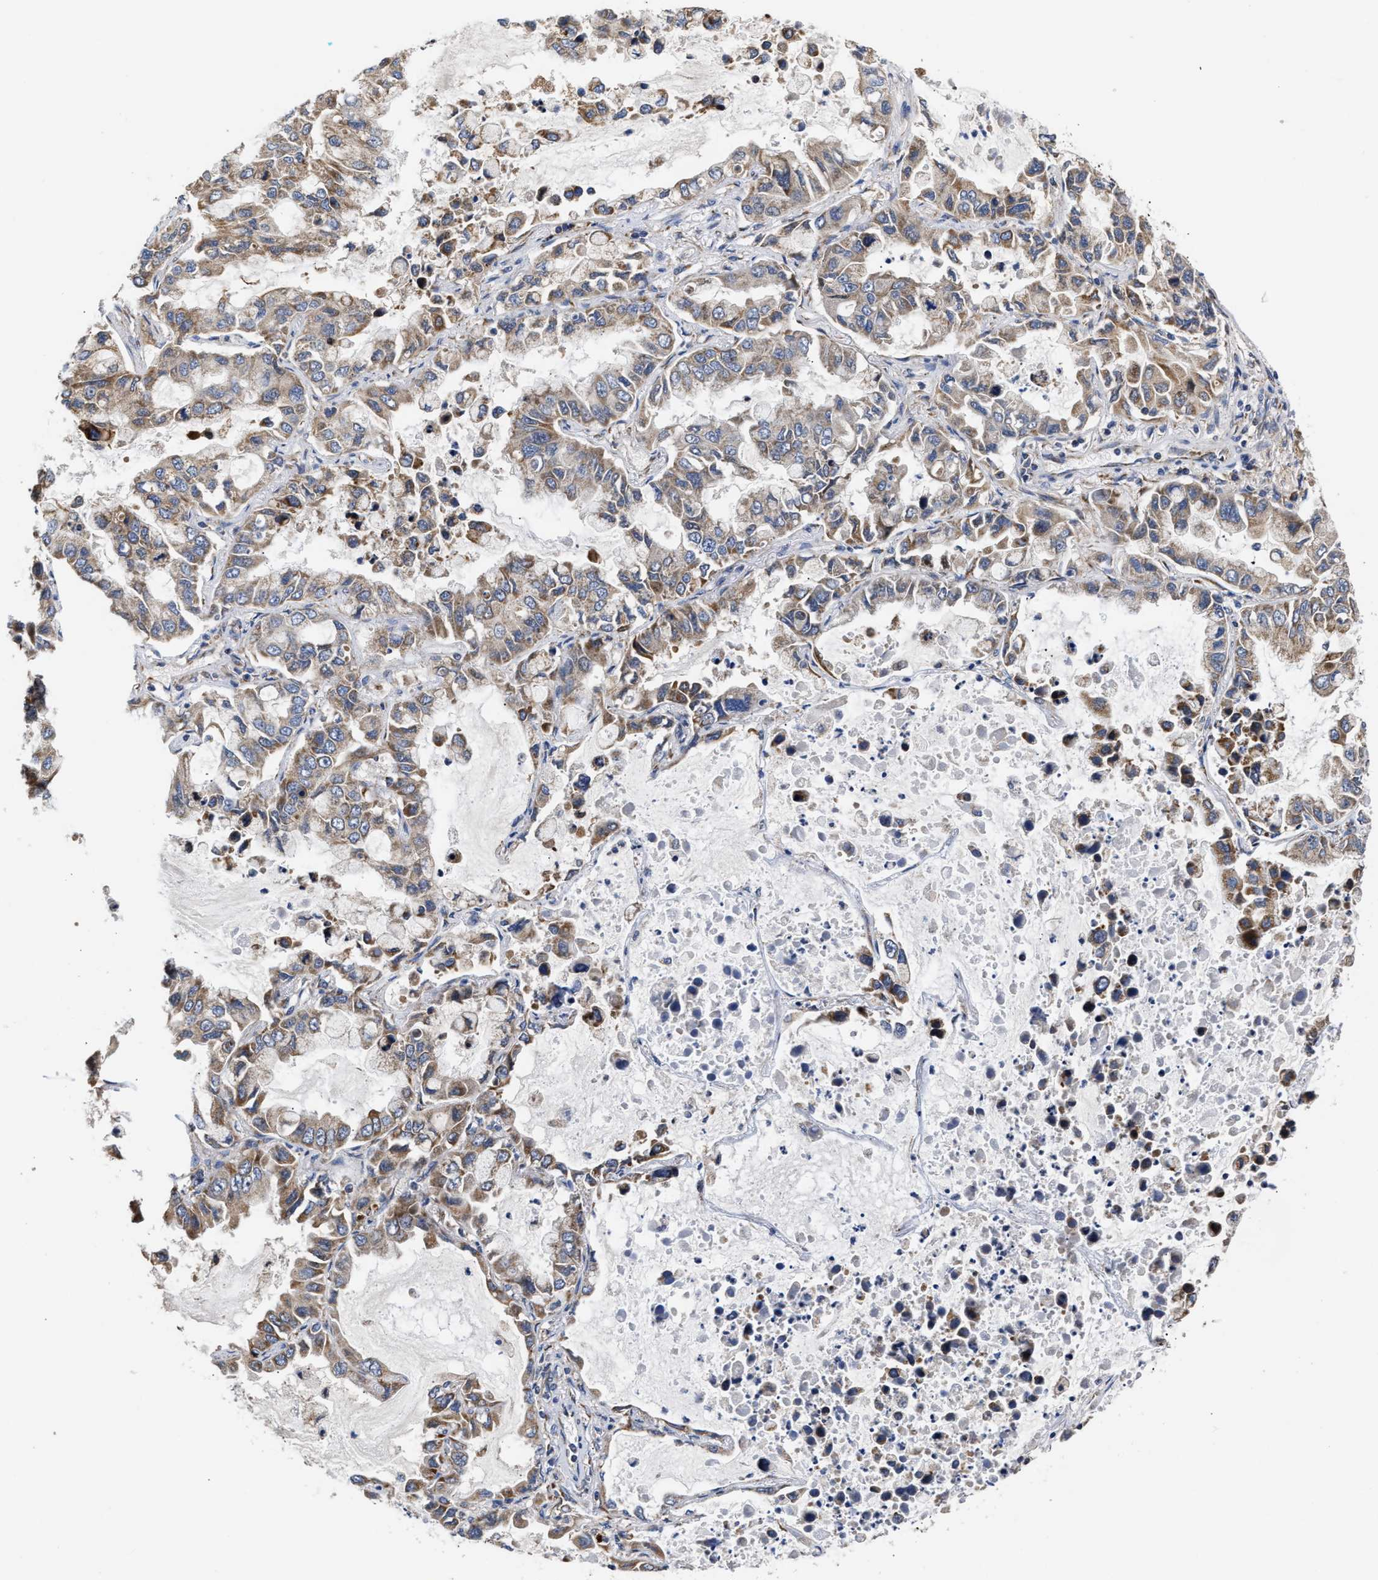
{"staining": {"intensity": "moderate", "quantity": ">75%", "location": "cytoplasmic/membranous"}, "tissue": "lung cancer", "cell_type": "Tumor cells", "image_type": "cancer", "snomed": [{"axis": "morphology", "description": "Adenocarcinoma, NOS"}, {"axis": "topography", "description": "Lung"}], "caption": "Immunohistochemical staining of human lung cancer (adenocarcinoma) displays moderate cytoplasmic/membranous protein staining in about >75% of tumor cells. The staining is performed using DAB brown chromogen to label protein expression. The nuclei are counter-stained blue using hematoxylin.", "gene": "MALSU1", "patient": {"sex": "male", "age": 64}}